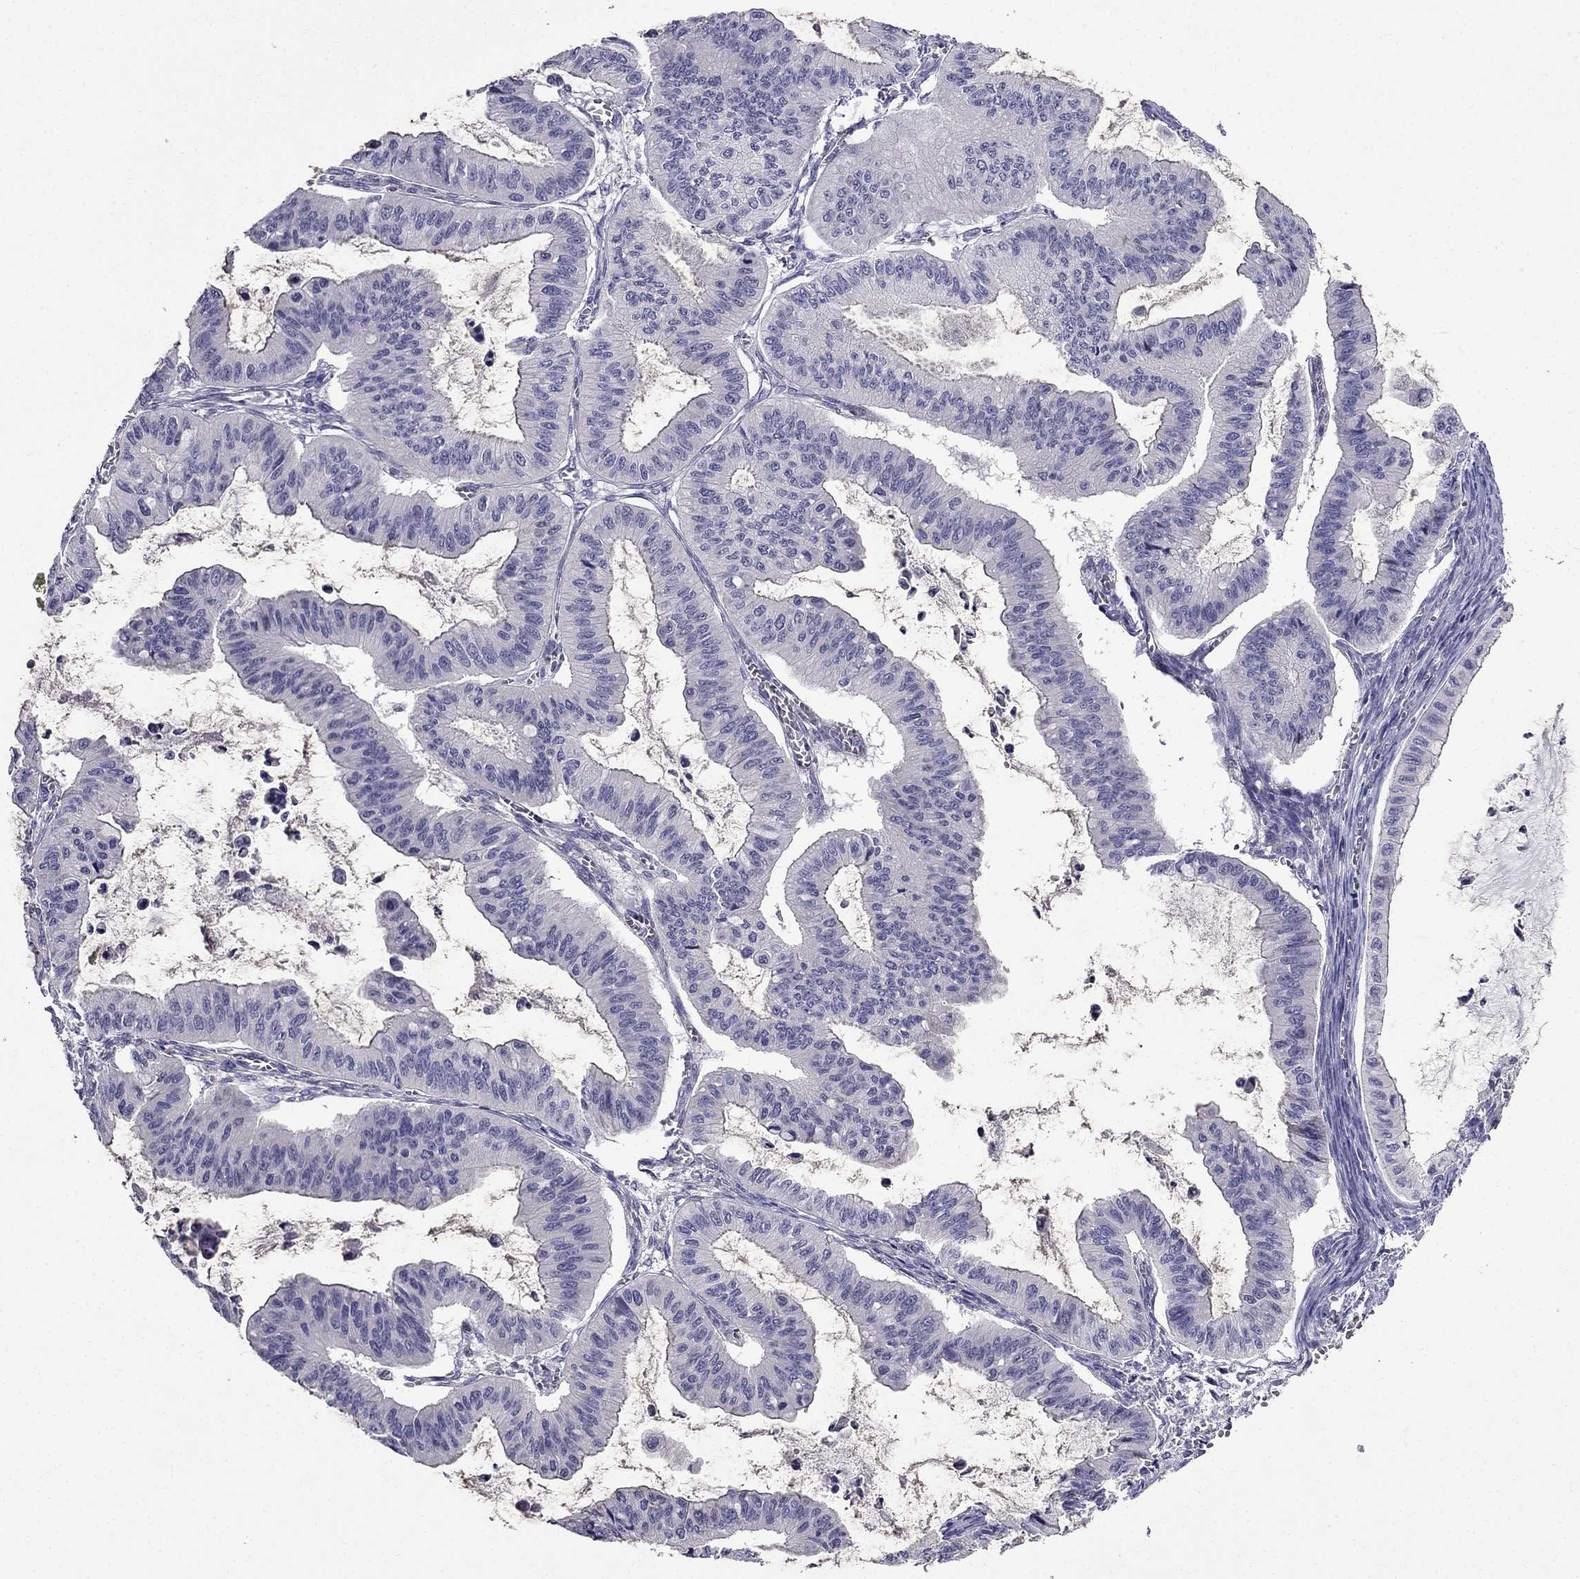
{"staining": {"intensity": "negative", "quantity": "none", "location": "none"}, "tissue": "ovarian cancer", "cell_type": "Tumor cells", "image_type": "cancer", "snomed": [{"axis": "morphology", "description": "Cystadenocarcinoma, mucinous, NOS"}, {"axis": "topography", "description": "Ovary"}], "caption": "An immunohistochemistry (IHC) micrograph of mucinous cystadenocarcinoma (ovarian) is shown. There is no staining in tumor cells of mucinous cystadenocarcinoma (ovarian).", "gene": "PI16", "patient": {"sex": "female", "age": 72}}